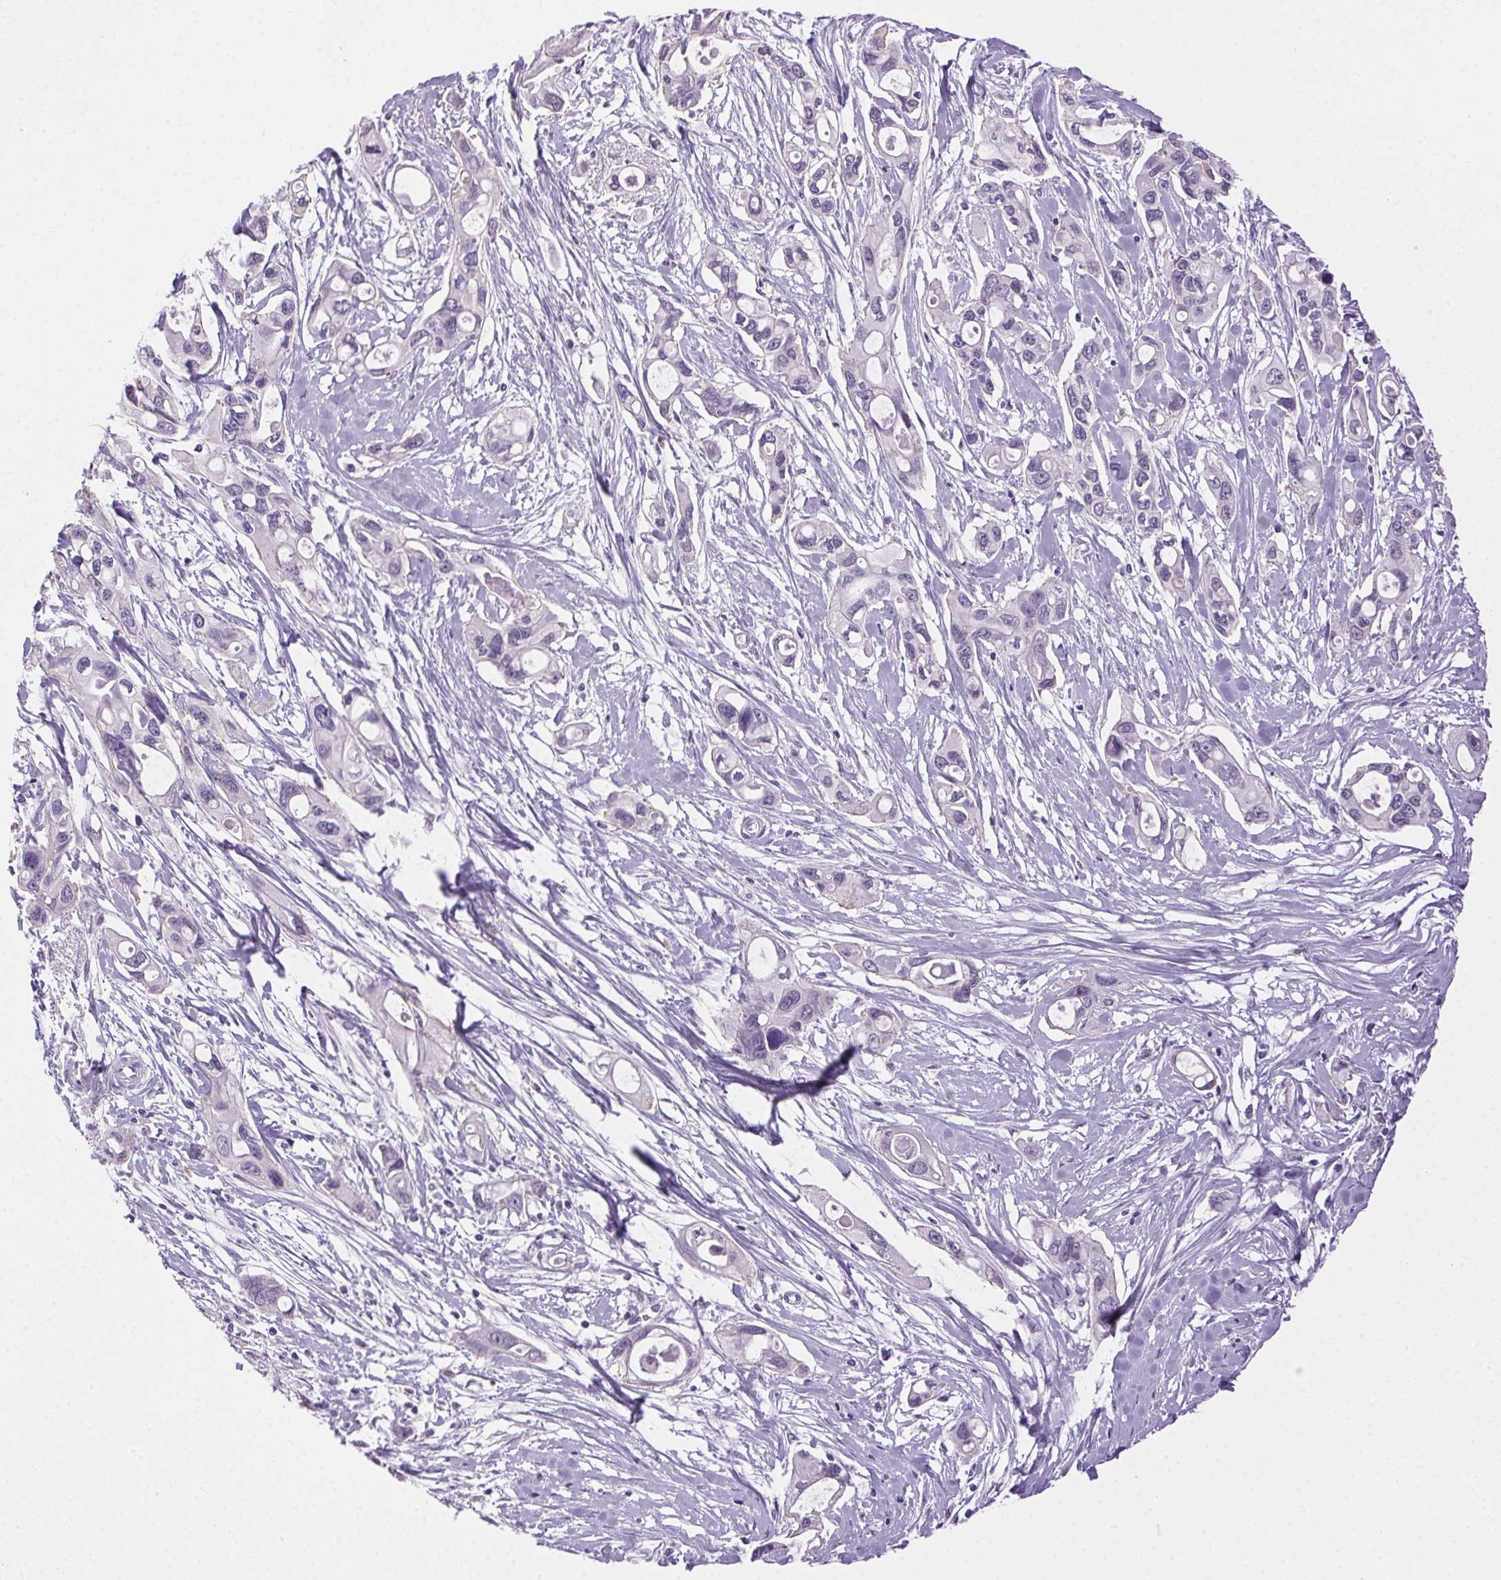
{"staining": {"intensity": "negative", "quantity": "none", "location": "none"}, "tissue": "pancreatic cancer", "cell_type": "Tumor cells", "image_type": "cancer", "snomed": [{"axis": "morphology", "description": "Adenocarcinoma, NOS"}, {"axis": "topography", "description": "Pancreas"}], "caption": "A high-resolution histopathology image shows immunohistochemistry staining of pancreatic adenocarcinoma, which shows no significant staining in tumor cells.", "gene": "CLDN10", "patient": {"sex": "male", "age": 60}}